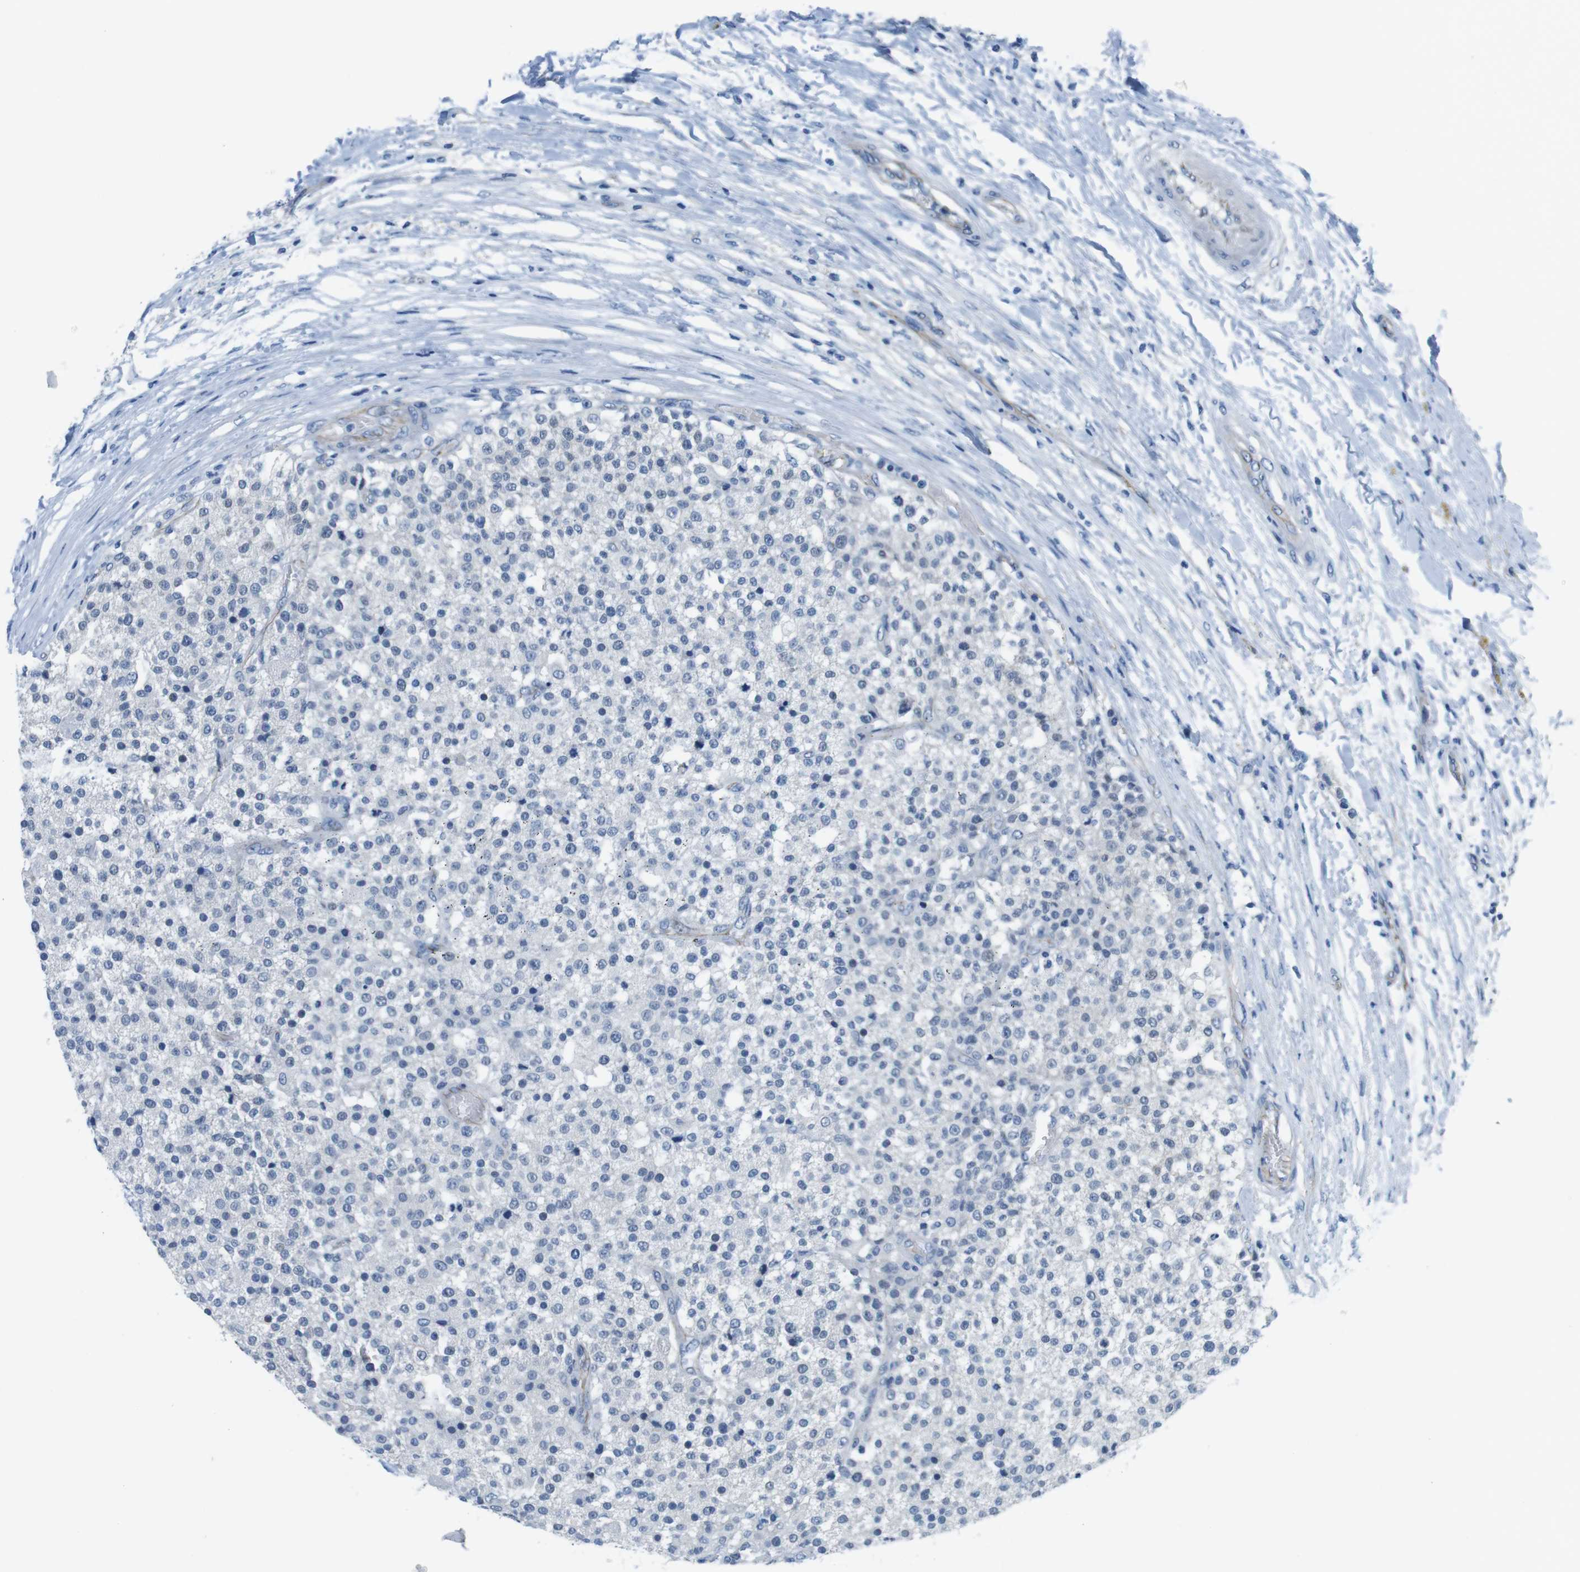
{"staining": {"intensity": "negative", "quantity": "none", "location": "none"}, "tissue": "testis cancer", "cell_type": "Tumor cells", "image_type": "cancer", "snomed": [{"axis": "morphology", "description": "Seminoma, NOS"}, {"axis": "topography", "description": "Testis"}], "caption": "This is a histopathology image of immunohistochemistry staining of seminoma (testis), which shows no expression in tumor cells.", "gene": "SLC6A6", "patient": {"sex": "male", "age": 59}}